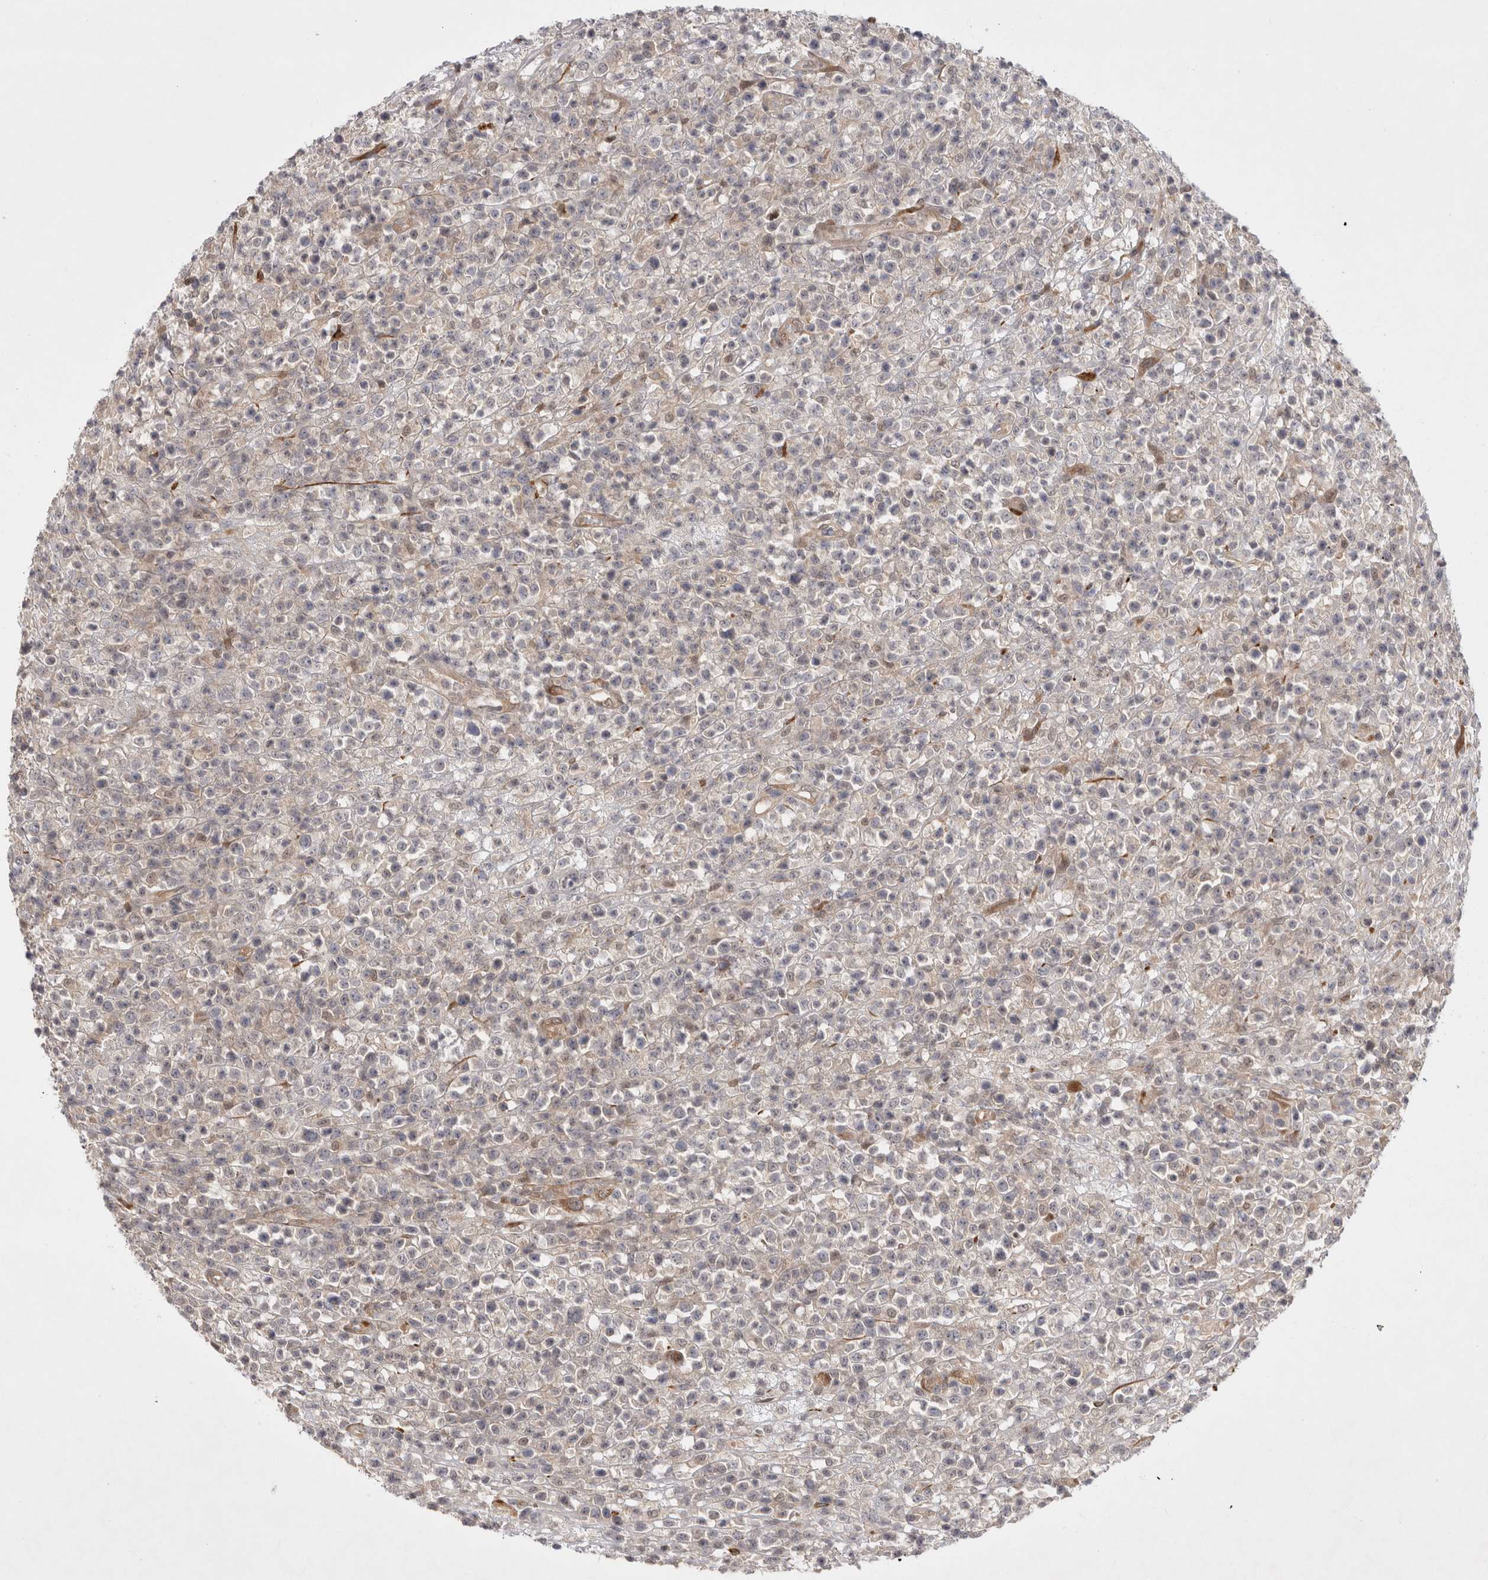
{"staining": {"intensity": "negative", "quantity": "none", "location": "none"}, "tissue": "lymphoma", "cell_type": "Tumor cells", "image_type": "cancer", "snomed": [{"axis": "morphology", "description": "Malignant lymphoma, non-Hodgkin's type, High grade"}, {"axis": "topography", "description": "Colon"}], "caption": "This is an immunohistochemistry (IHC) image of lymphoma. There is no expression in tumor cells.", "gene": "ZNF318", "patient": {"sex": "female", "age": 53}}